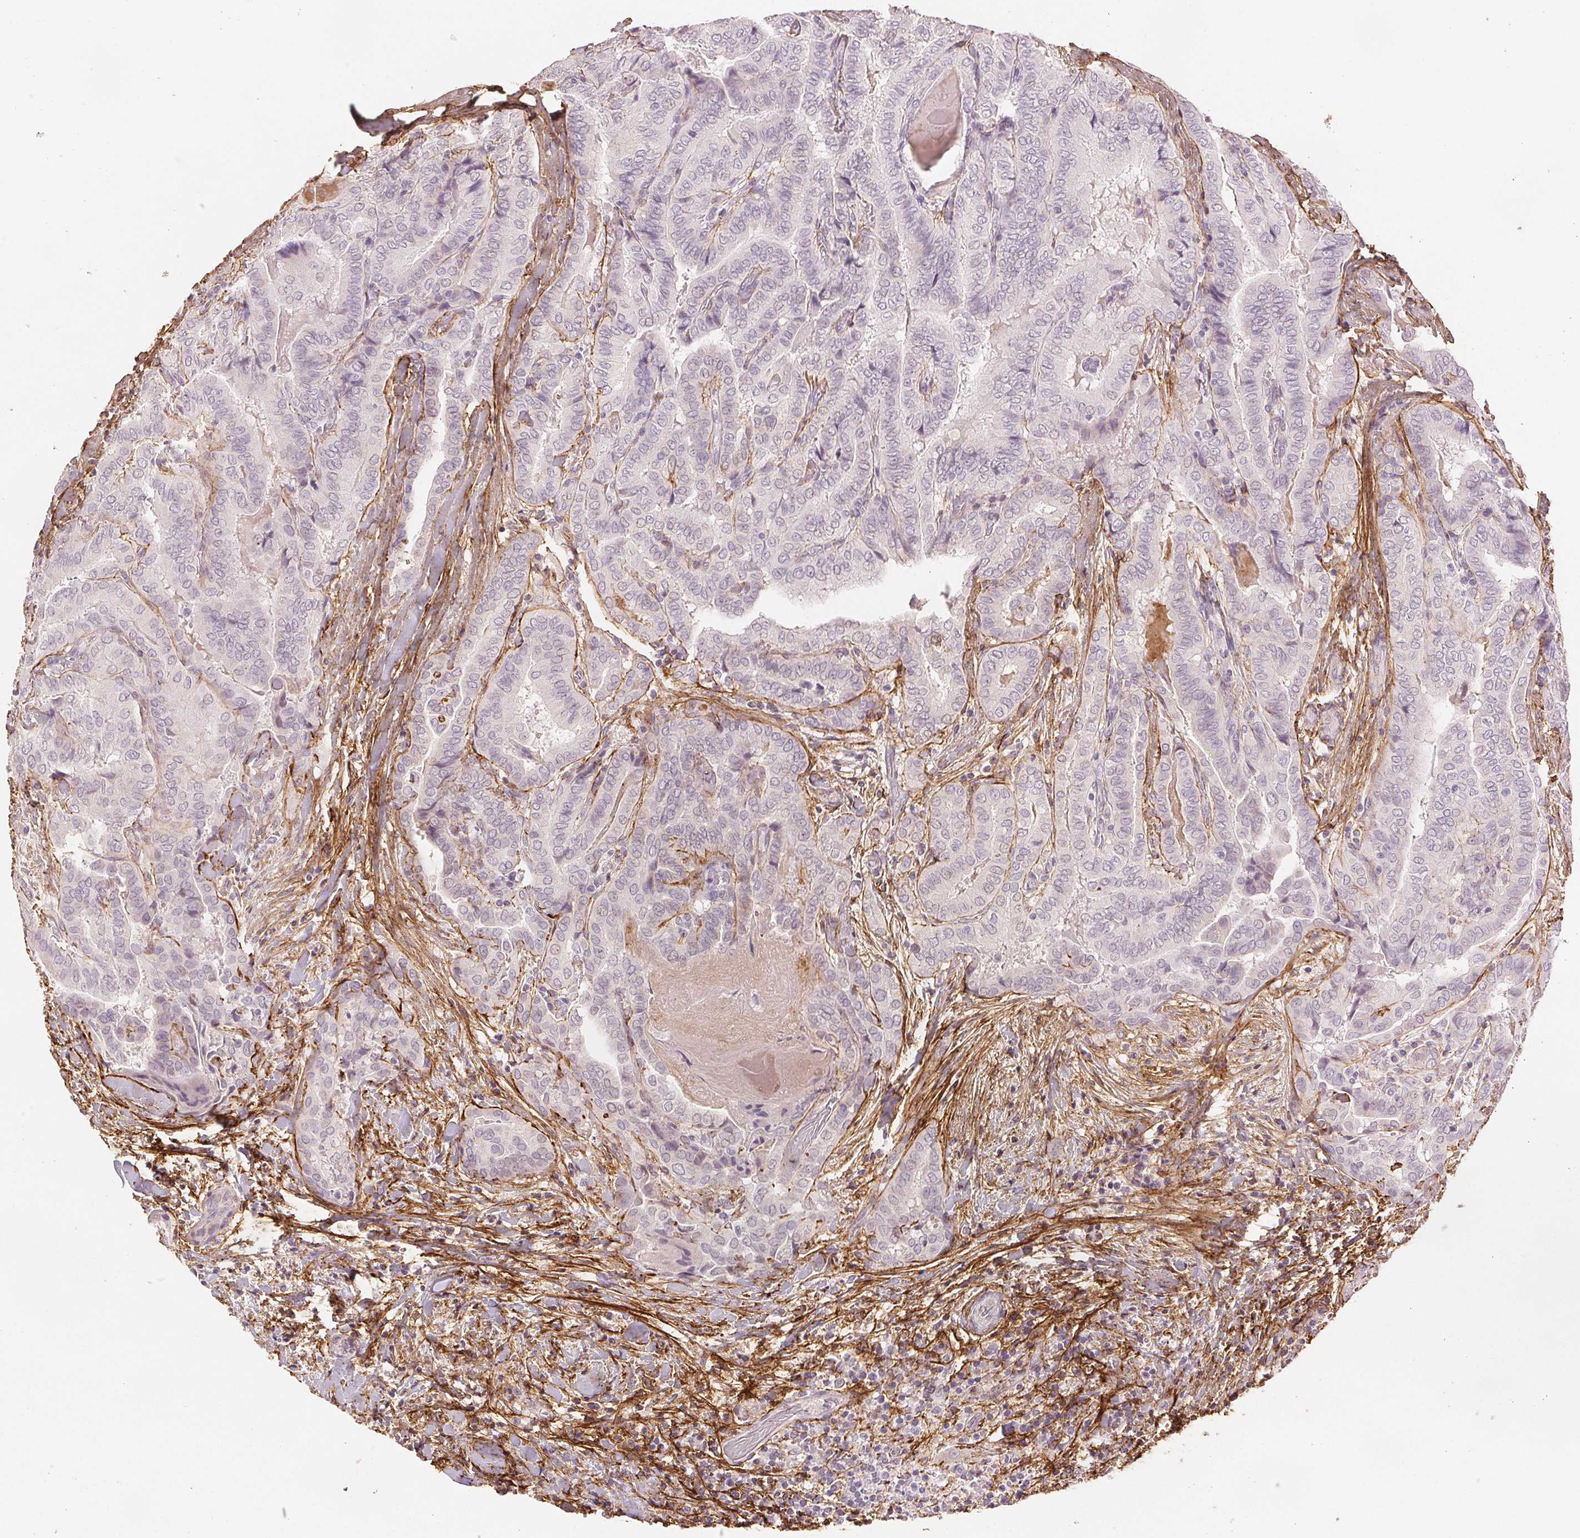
{"staining": {"intensity": "negative", "quantity": "none", "location": "none"}, "tissue": "thyroid cancer", "cell_type": "Tumor cells", "image_type": "cancer", "snomed": [{"axis": "morphology", "description": "Papillary adenocarcinoma, NOS"}, {"axis": "topography", "description": "Thyroid gland"}], "caption": "This is a micrograph of immunohistochemistry staining of thyroid cancer (papillary adenocarcinoma), which shows no staining in tumor cells.", "gene": "FBN1", "patient": {"sex": "female", "age": 61}}